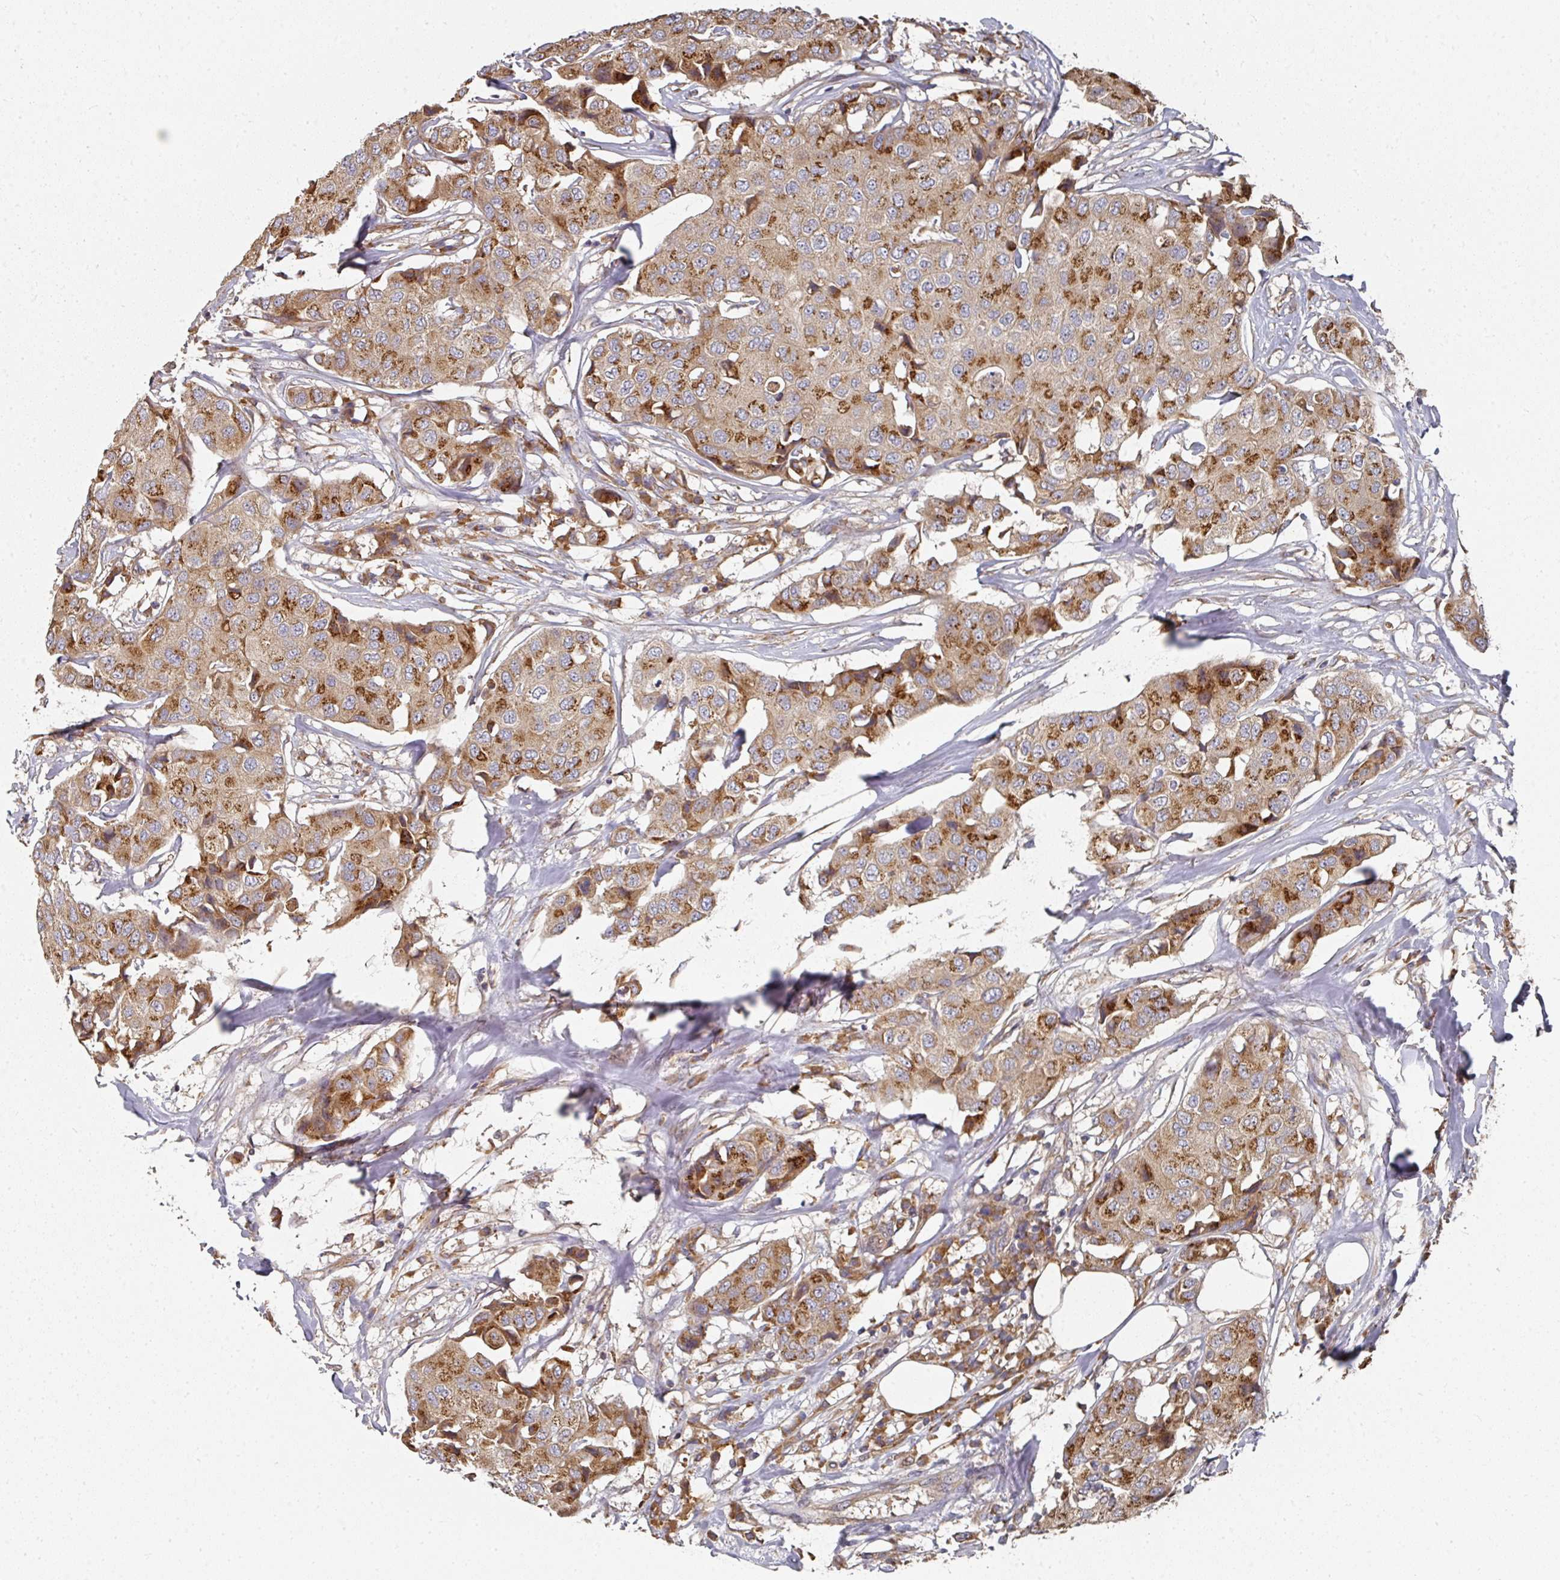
{"staining": {"intensity": "strong", "quantity": "25%-75%", "location": "cytoplasmic/membranous"}, "tissue": "breast cancer", "cell_type": "Tumor cells", "image_type": "cancer", "snomed": [{"axis": "morphology", "description": "Duct carcinoma"}, {"axis": "topography", "description": "Breast"}], "caption": "Breast invasive ductal carcinoma tissue reveals strong cytoplasmic/membranous expression in approximately 25%-75% of tumor cells Immunohistochemistry stains the protein of interest in brown and the nuclei are stained blue.", "gene": "EDEM2", "patient": {"sex": "female", "age": 80}}